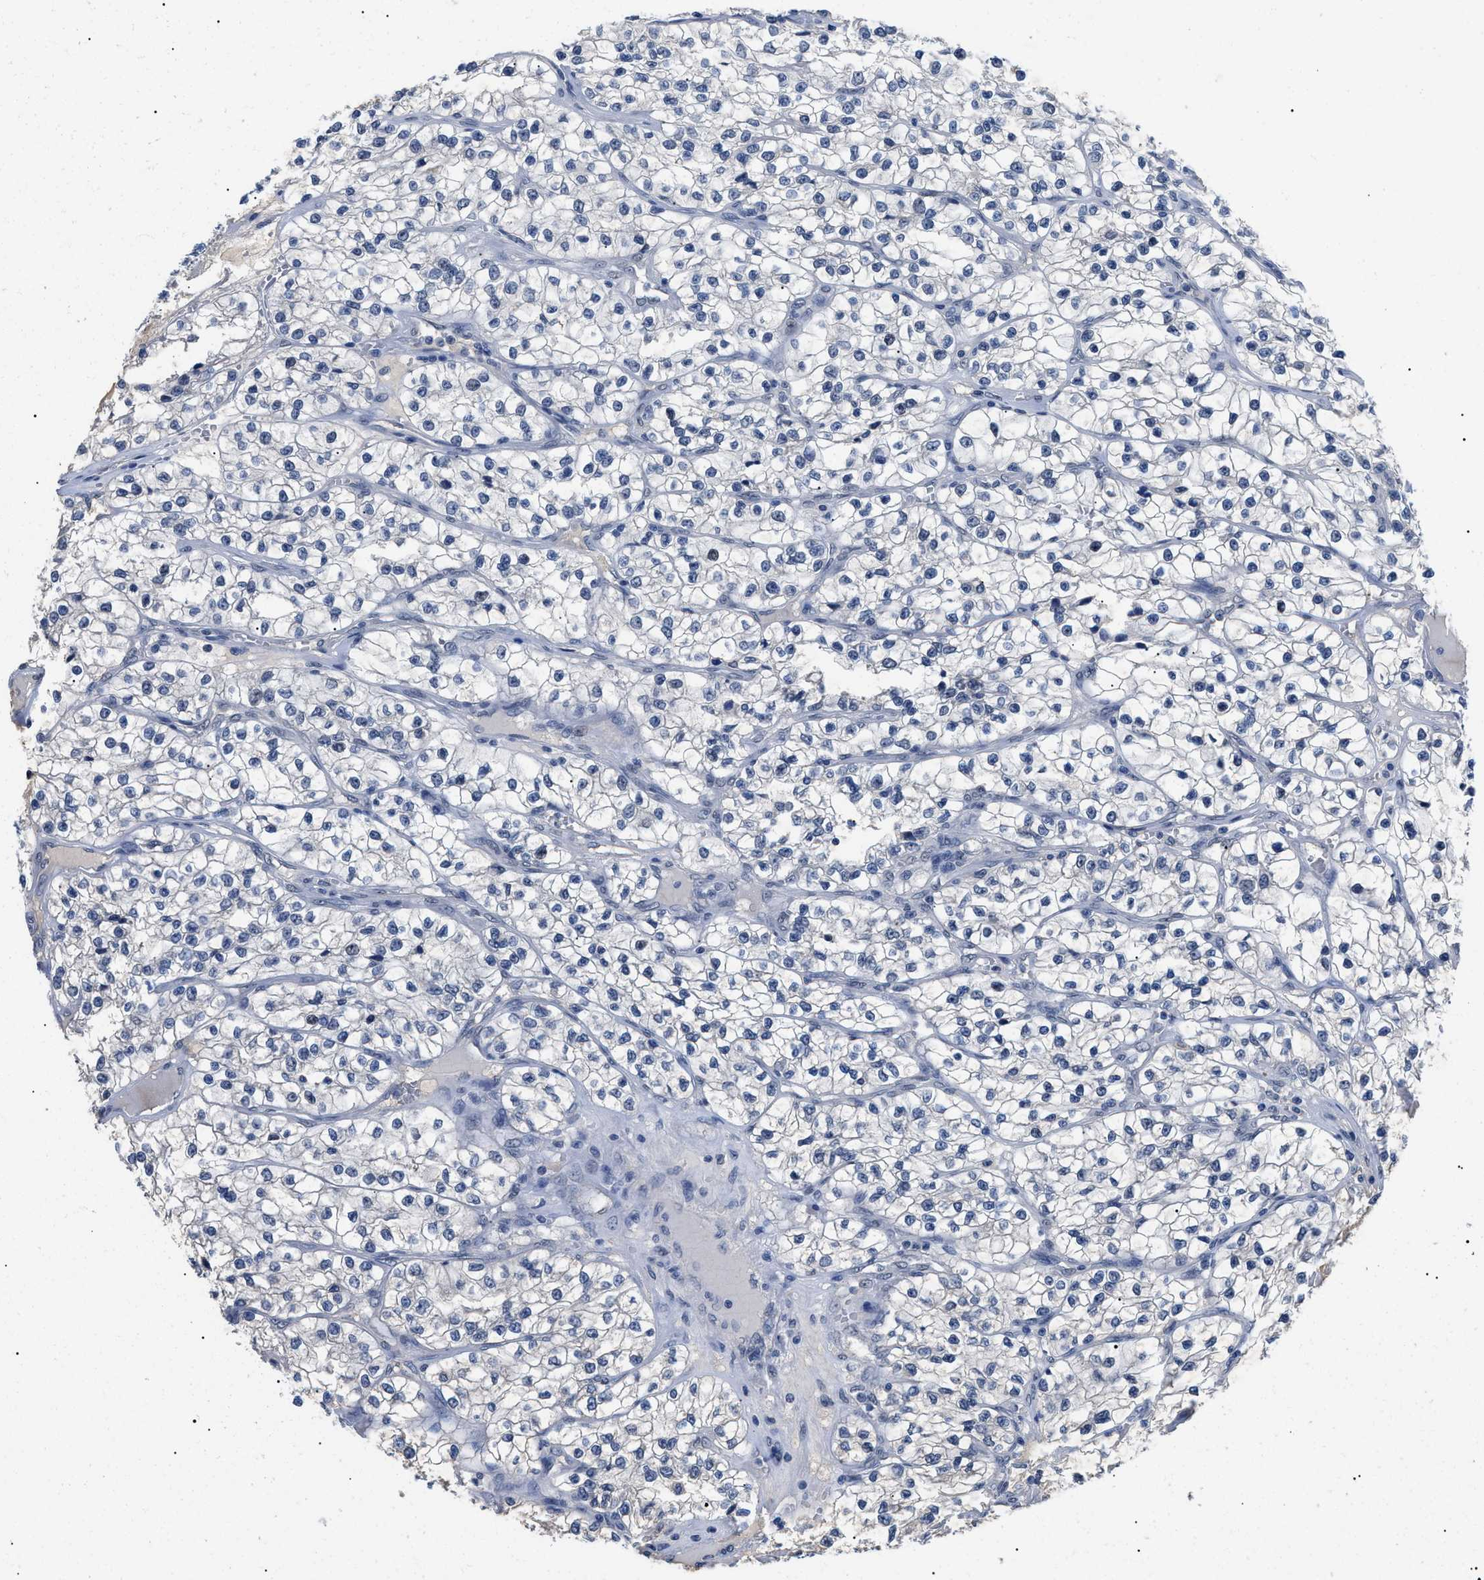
{"staining": {"intensity": "negative", "quantity": "none", "location": "none"}, "tissue": "renal cancer", "cell_type": "Tumor cells", "image_type": "cancer", "snomed": [{"axis": "morphology", "description": "Adenocarcinoma, NOS"}, {"axis": "topography", "description": "Kidney"}], "caption": "Immunohistochemistry (IHC) micrograph of human renal cancer (adenocarcinoma) stained for a protein (brown), which exhibits no staining in tumor cells.", "gene": "PRRT2", "patient": {"sex": "female", "age": 57}}